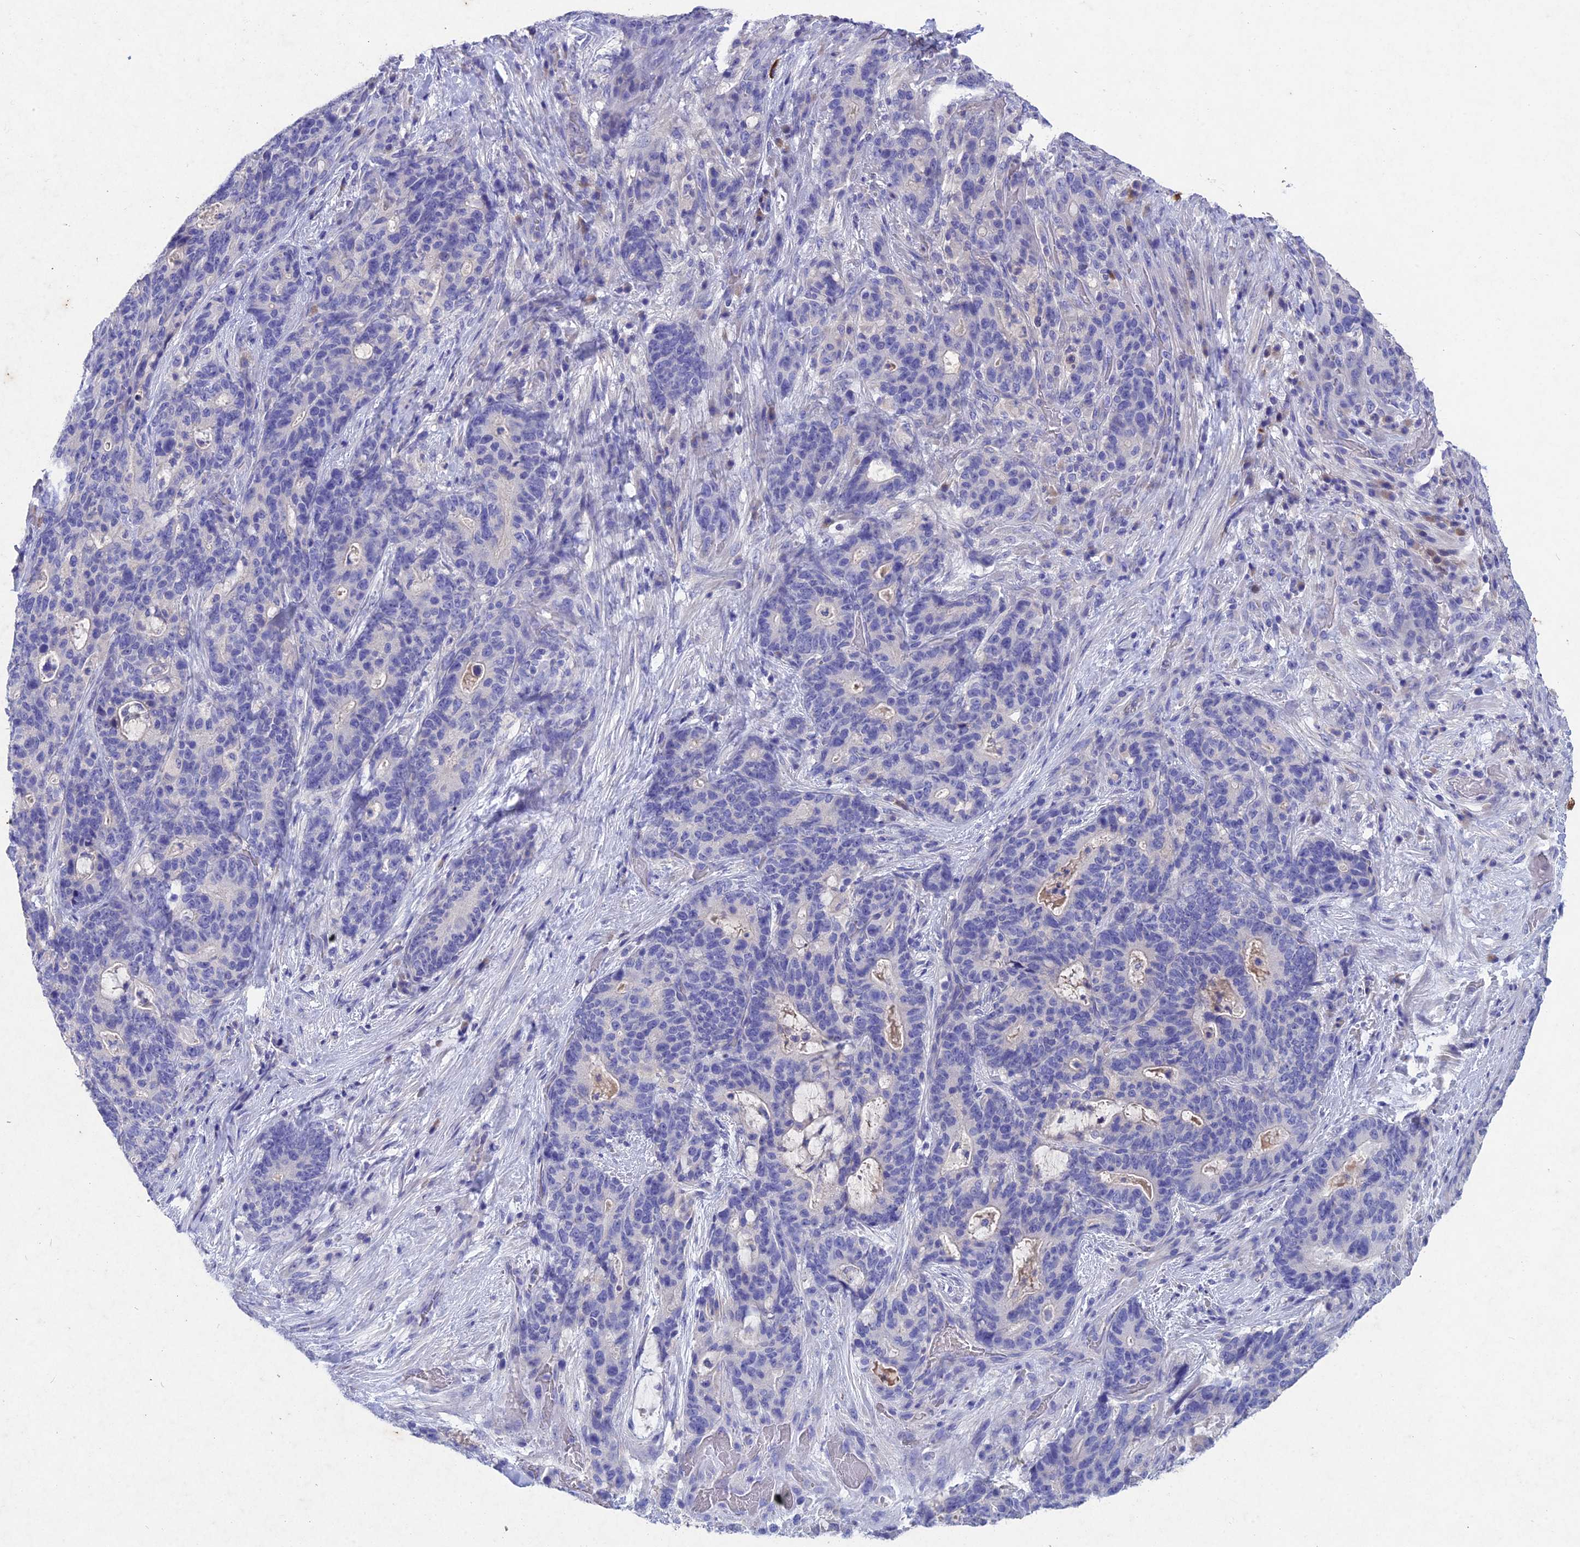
{"staining": {"intensity": "negative", "quantity": "none", "location": "none"}, "tissue": "stomach cancer", "cell_type": "Tumor cells", "image_type": "cancer", "snomed": [{"axis": "morphology", "description": "Normal tissue, NOS"}, {"axis": "morphology", "description": "Adenocarcinoma, NOS"}, {"axis": "topography", "description": "Stomach"}], "caption": "The photomicrograph demonstrates no staining of tumor cells in stomach cancer (adenocarcinoma).", "gene": "DEFB119", "patient": {"sex": "female", "age": 64}}